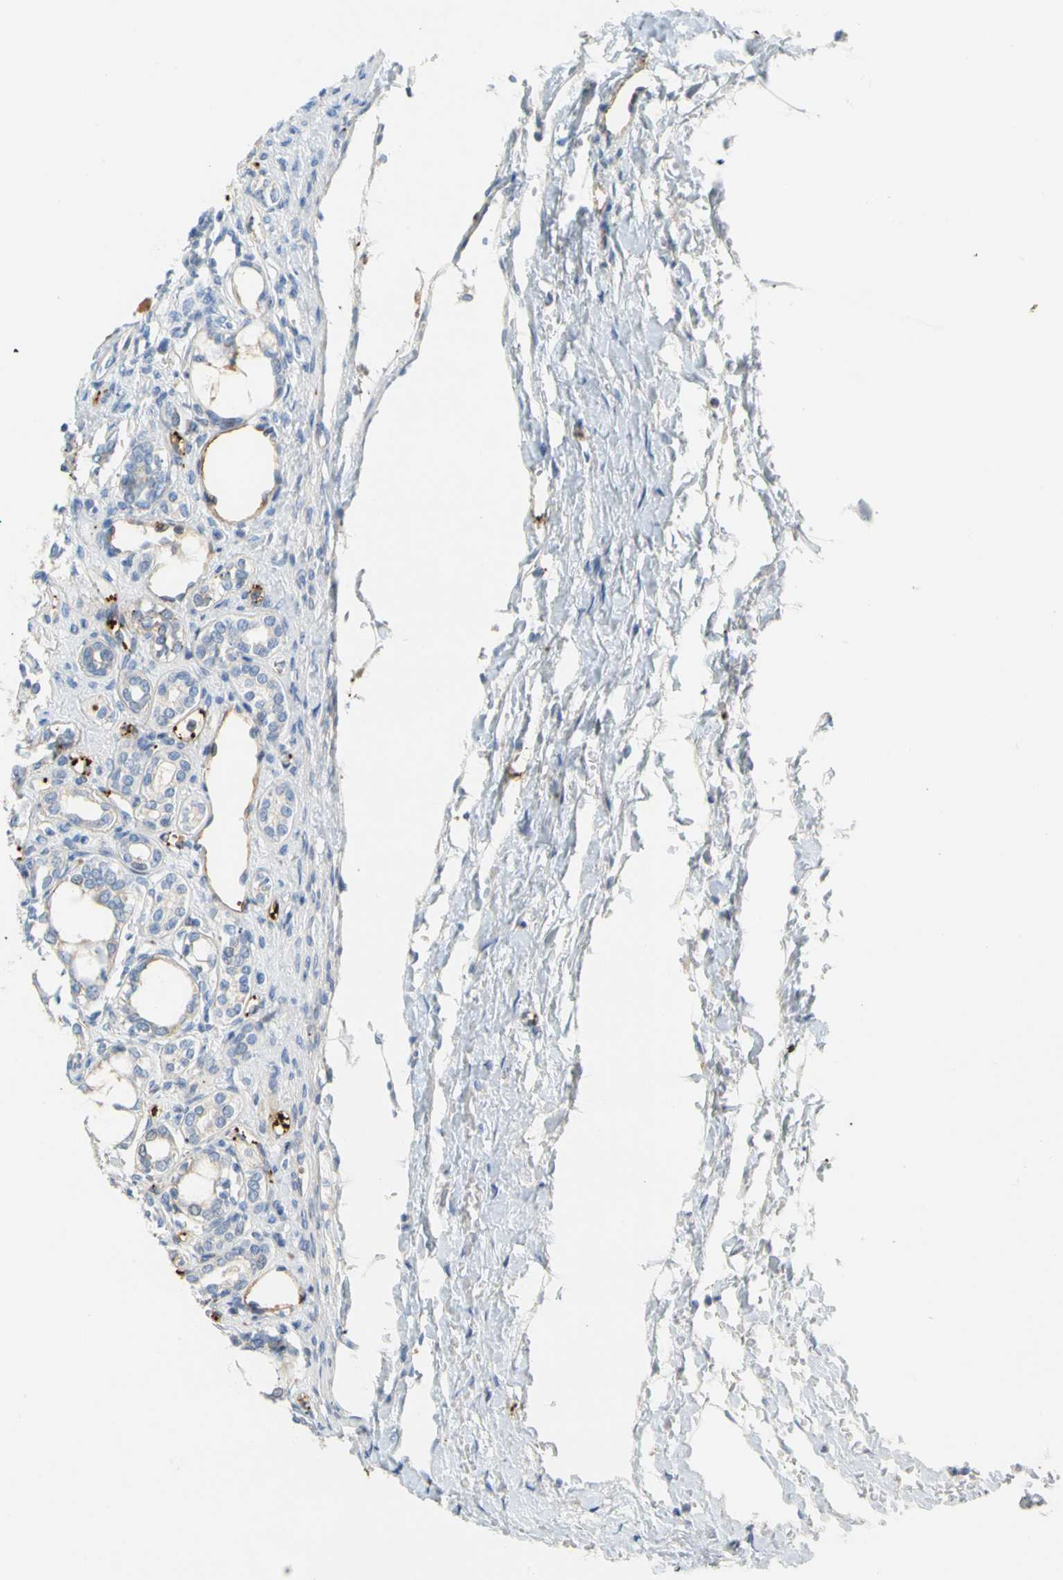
{"staining": {"intensity": "negative", "quantity": "none", "location": "none"}, "tissue": "kidney", "cell_type": "Cells in glomeruli", "image_type": "normal", "snomed": [{"axis": "morphology", "description": "Normal tissue, NOS"}, {"axis": "topography", "description": "Kidney"}], "caption": "The photomicrograph exhibits no staining of cells in glomeruli in unremarkable kidney. (DAB (3,3'-diaminobenzidine) immunohistochemistry, high magnification).", "gene": "ENSG00000288796", "patient": {"sex": "male", "age": 7}}